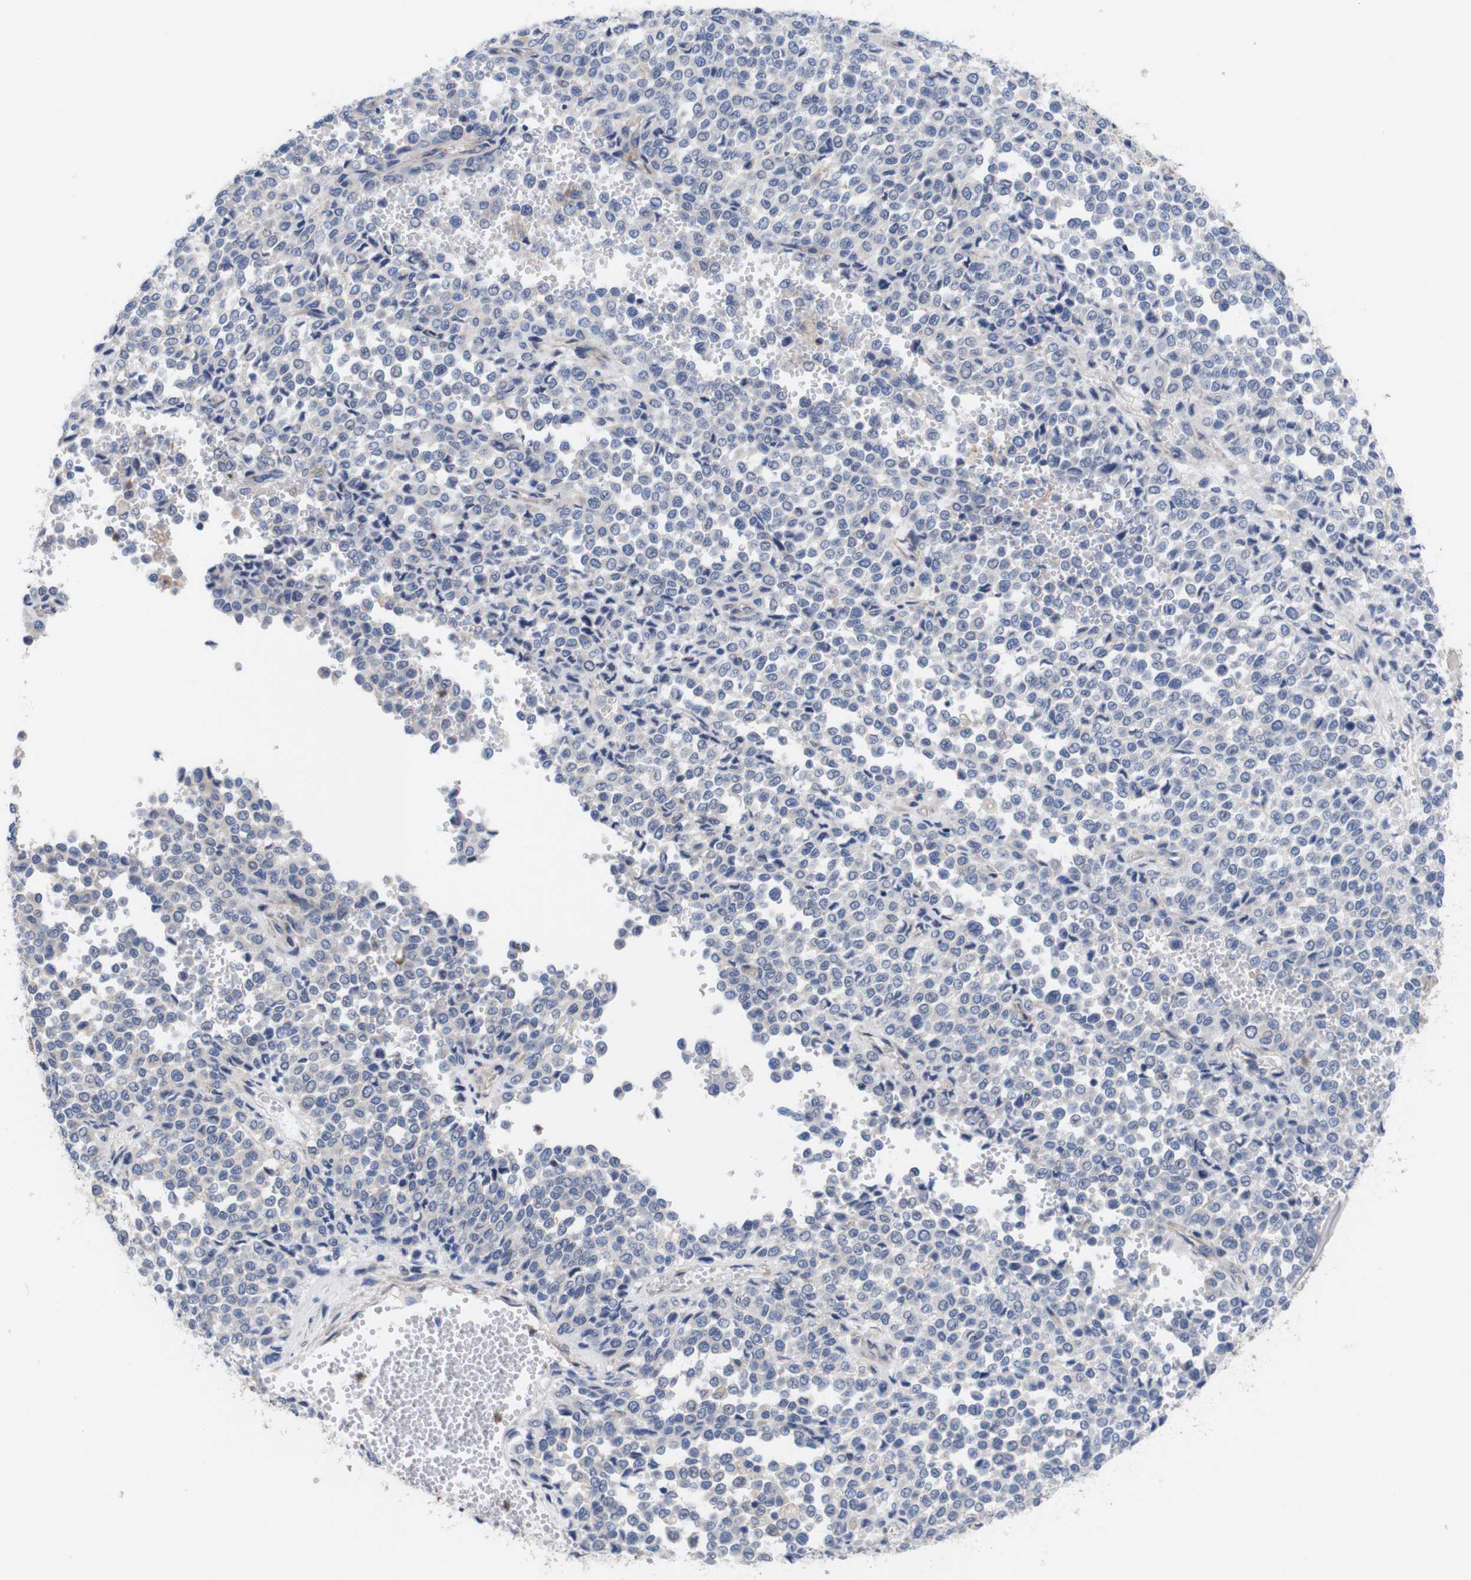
{"staining": {"intensity": "negative", "quantity": "none", "location": "none"}, "tissue": "melanoma", "cell_type": "Tumor cells", "image_type": "cancer", "snomed": [{"axis": "morphology", "description": "Malignant melanoma, Metastatic site"}, {"axis": "topography", "description": "Pancreas"}], "caption": "Tumor cells are negative for protein expression in human melanoma. (DAB immunohistochemistry (IHC) visualized using brightfield microscopy, high magnification).", "gene": "USH1C", "patient": {"sex": "female", "age": 30}}